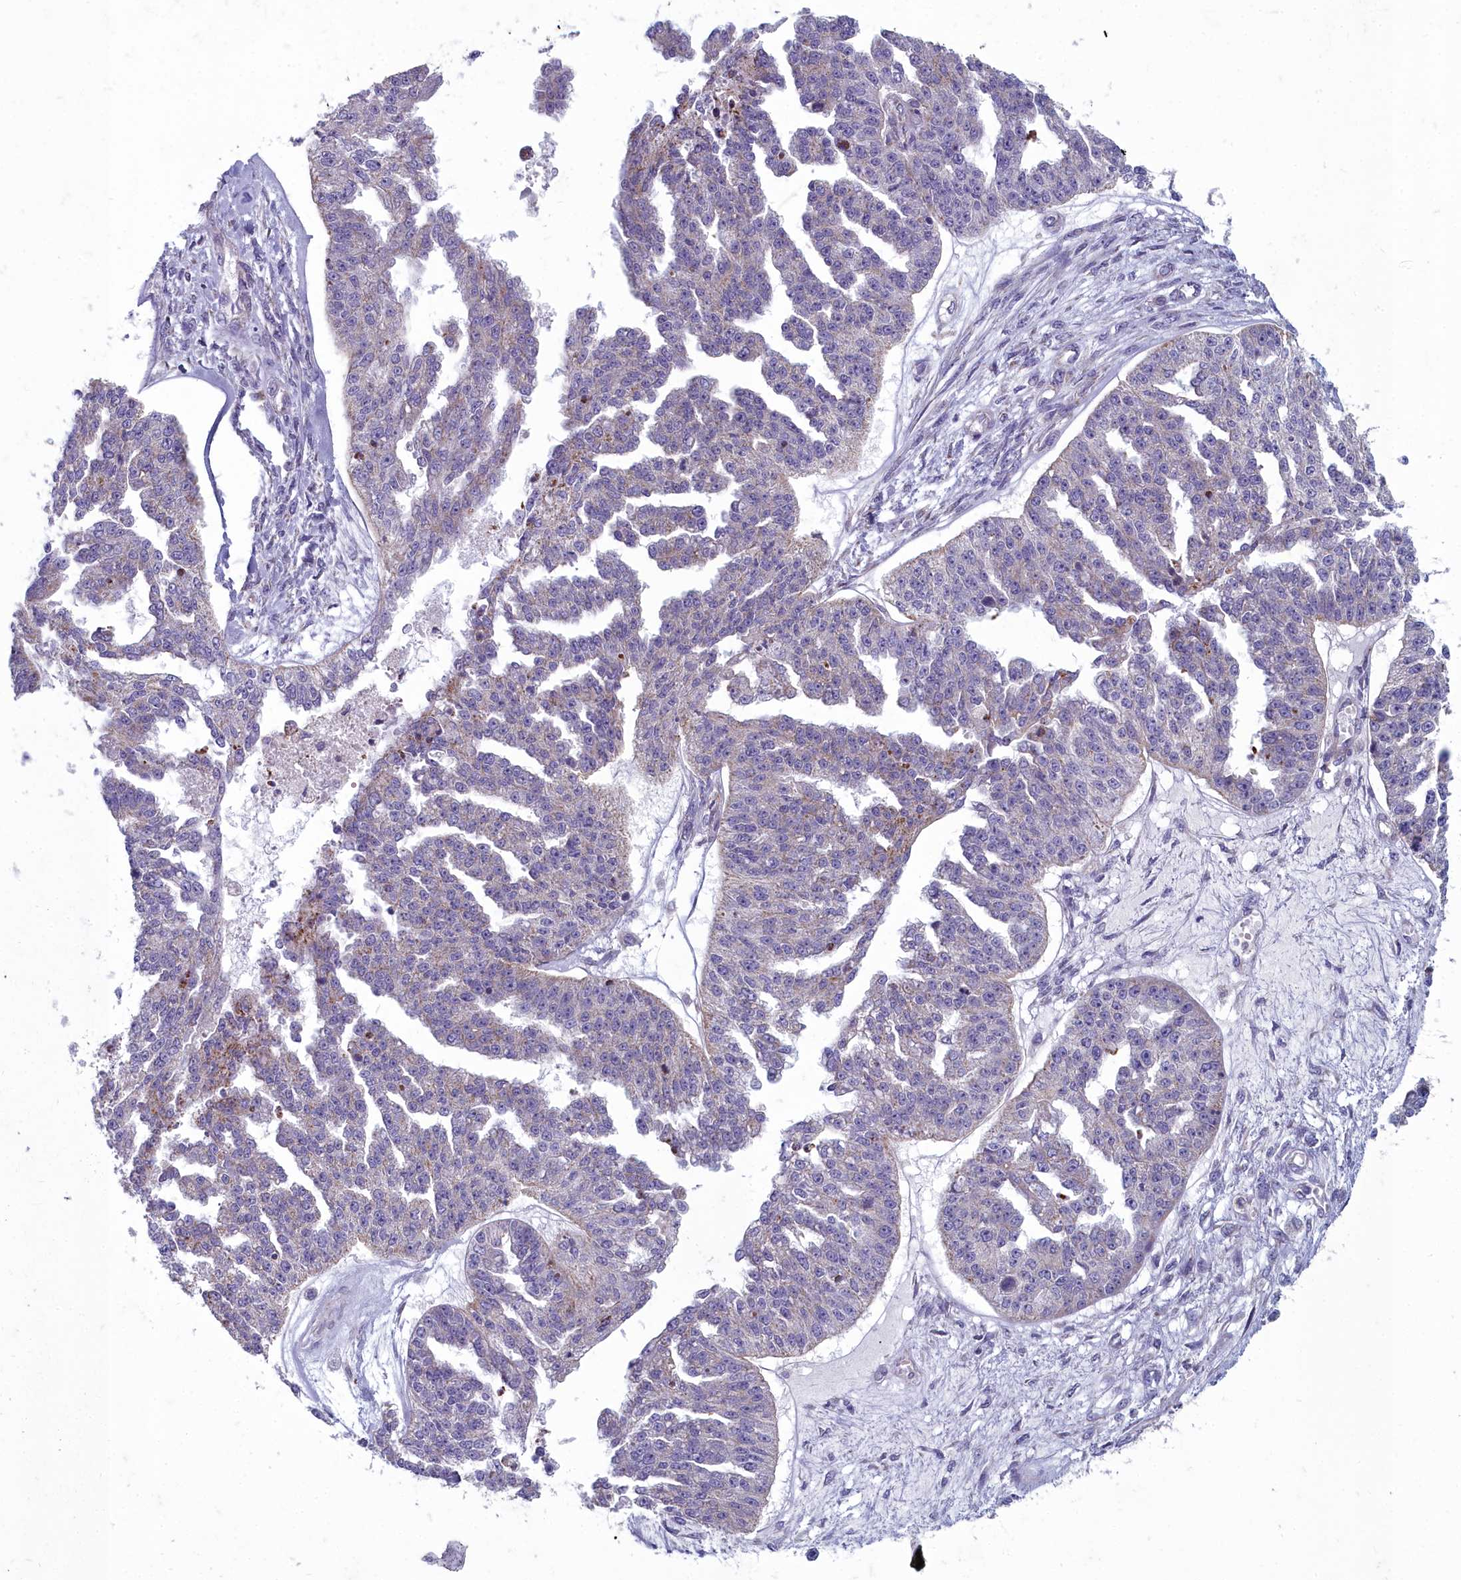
{"staining": {"intensity": "weak", "quantity": "<25%", "location": "cytoplasmic/membranous"}, "tissue": "ovarian cancer", "cell_type": "Tumor cells", "image_type": "cancer", "snomed": [{"axis": "morphology", "description": "Cystadenocarcinoma, serous, NOS"}, {"axis": "topography", "description": "Ovary"}], "caption": "Immunohistochemical staining of human ovarian cancer displays no significant expression in tumor cells.", "gene": "INSYN2A", "patient": {"sex": "female", "age": 58}}